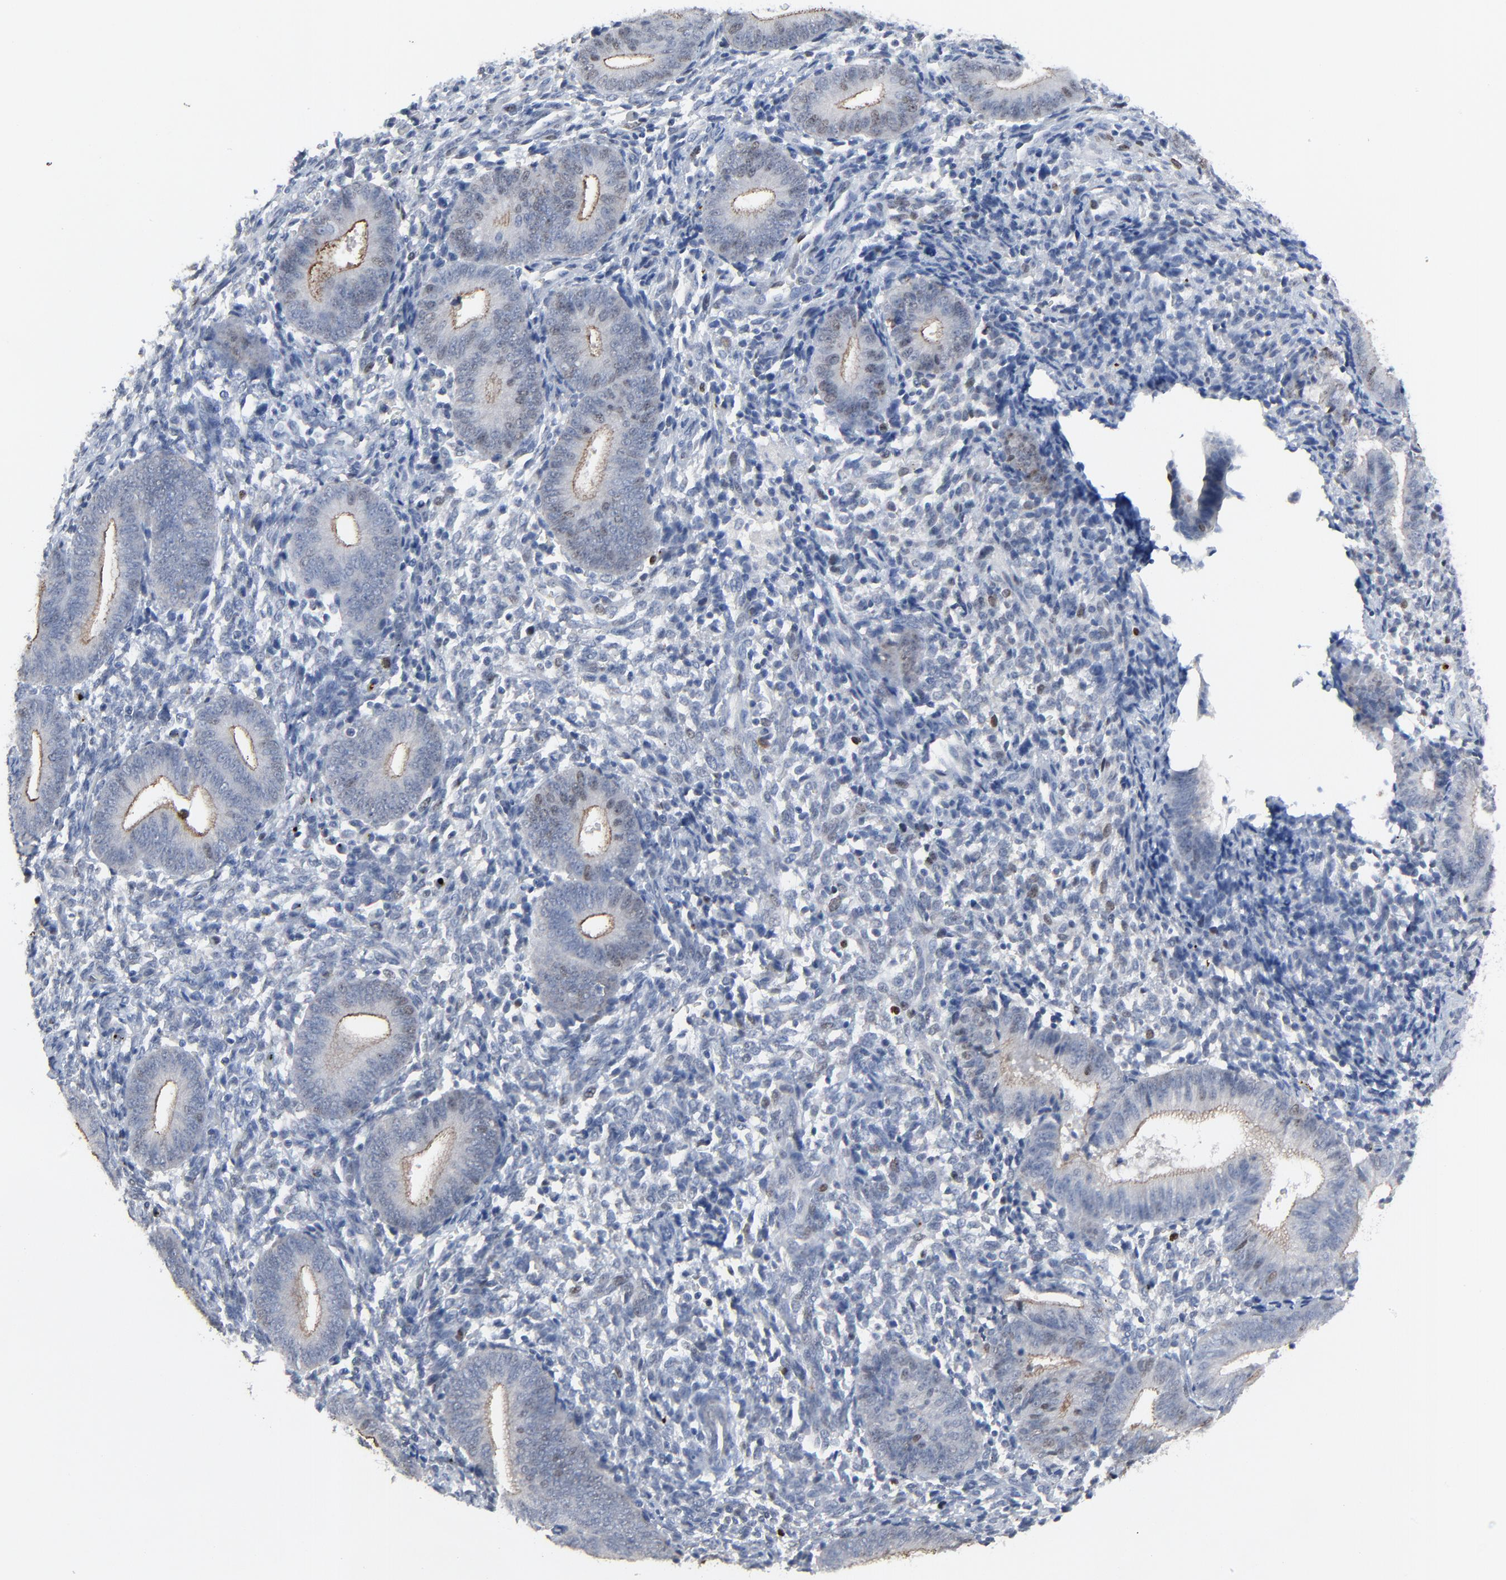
{"staining": {"intensity": "weak", "quantity": "<25%", "location": "nuclear"}, "tissue": "endometrium", "cell_type": "Cells in endometrial stroma", "image_type": "normal", "snomed": [{"axis": "morphology", "description": "Normal tissue, NOS"}, {"axis": "topography", "description": "Uterus"}, {"axis": "topography", "description": "Endometrium"}], "caption": "Cells in endometrial stroma are negative for brown protein staining in unremarkable endometrium.", "gene": "BIRC3", "patient": {"sex": "female", "age": 33}}